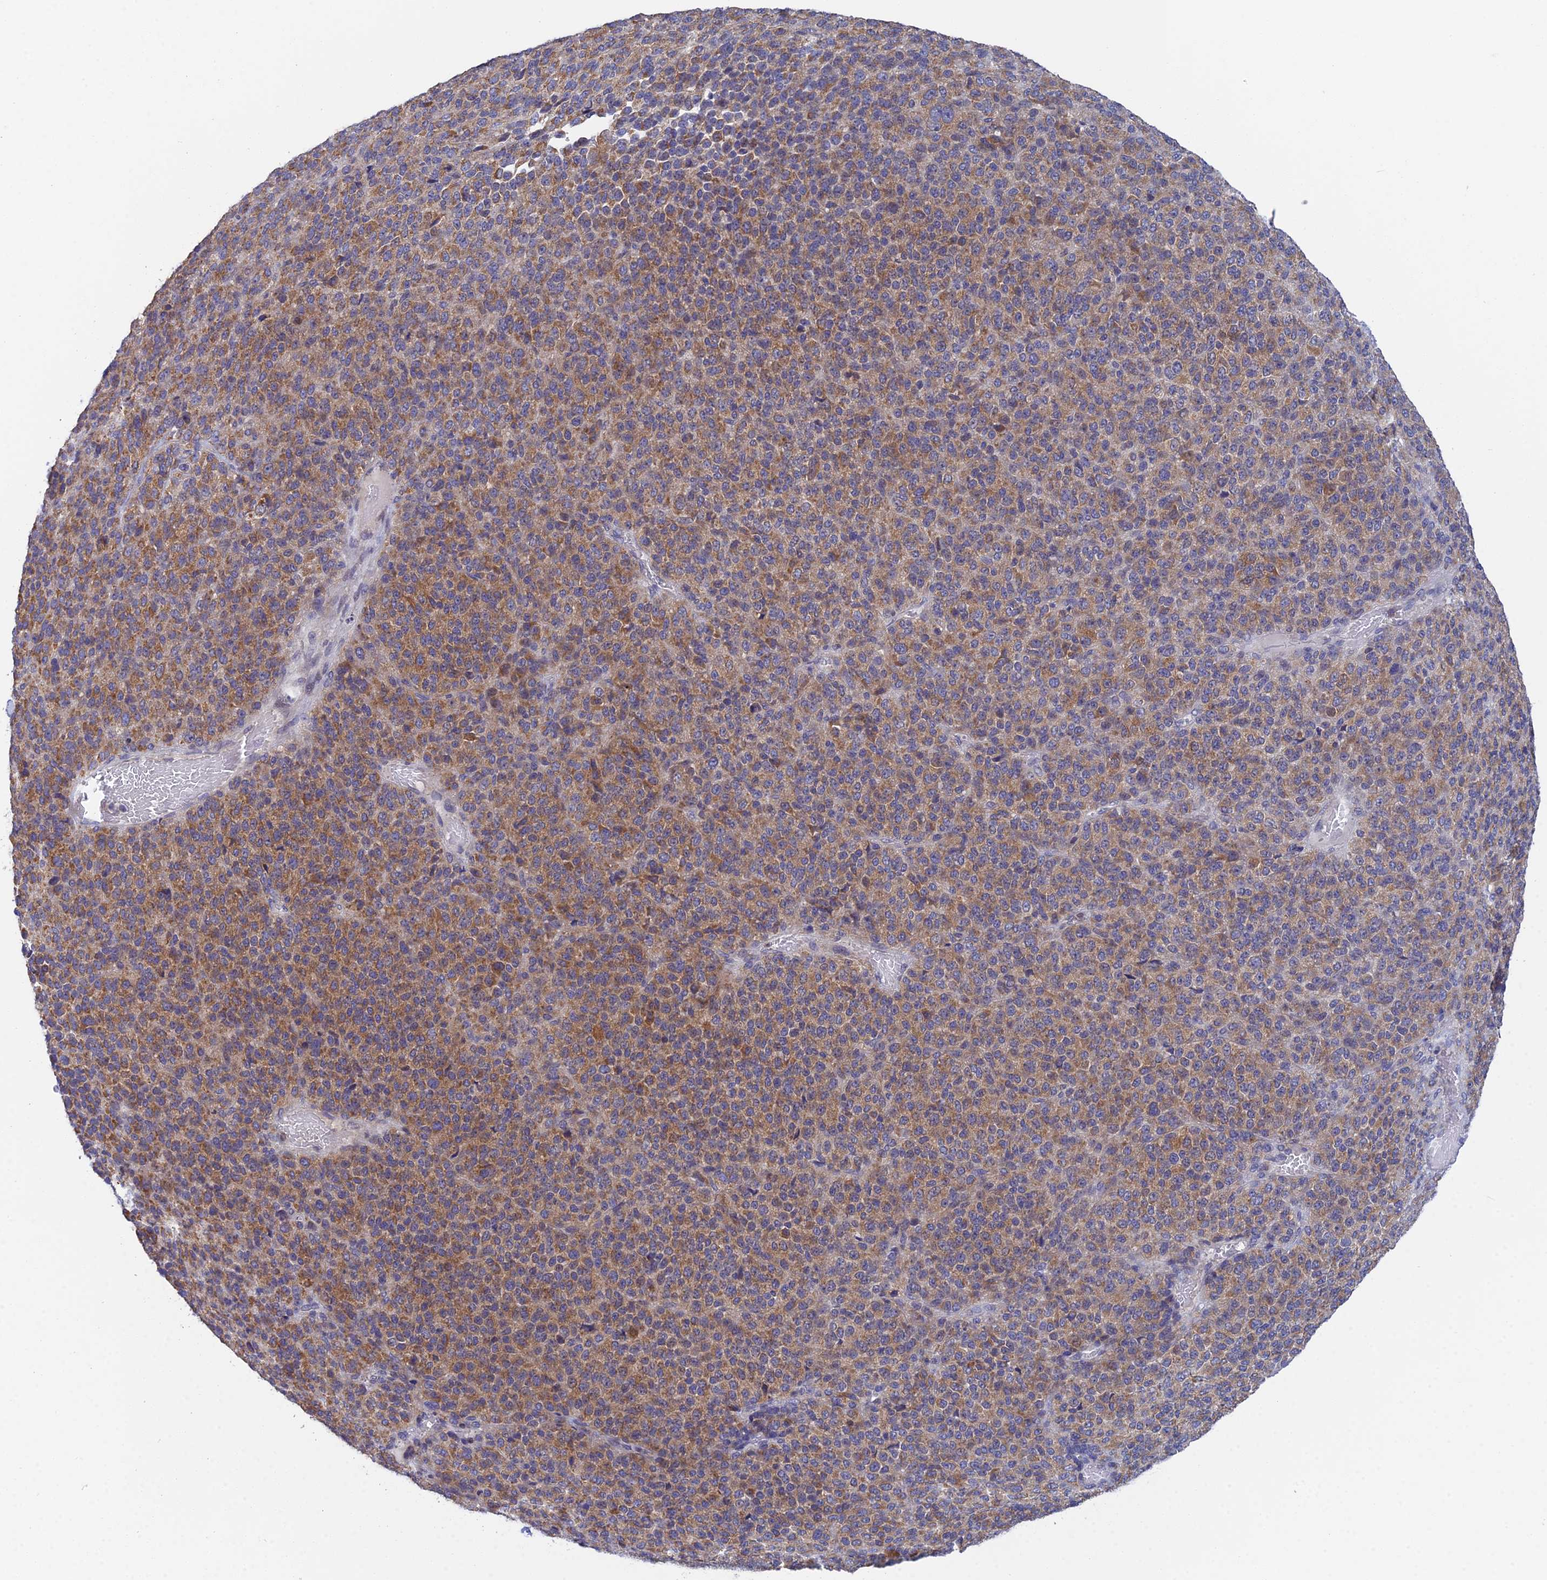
{"staining": {"intensity": "moderate", "quantity": ">75%", "location": "cytoplasmic/membranous"}, "tissue": "melanoma", "cell_type": "Tumor cells", "image_type": "cancer", "snomed": [{"axis": "morphology", "description": "Malignant melanoma, Metastatic site"}, {"axis": "topography", "description": "Brain"}], "caption": "Immunohistochemical staining of melanoma shows moderate cytoplasmic/membranous protein positivity in about >75% of tumor cells. Nuclei are stained in blue.", "gene": "ELOA2", "patient": {"sex": "female", "age": 56}}